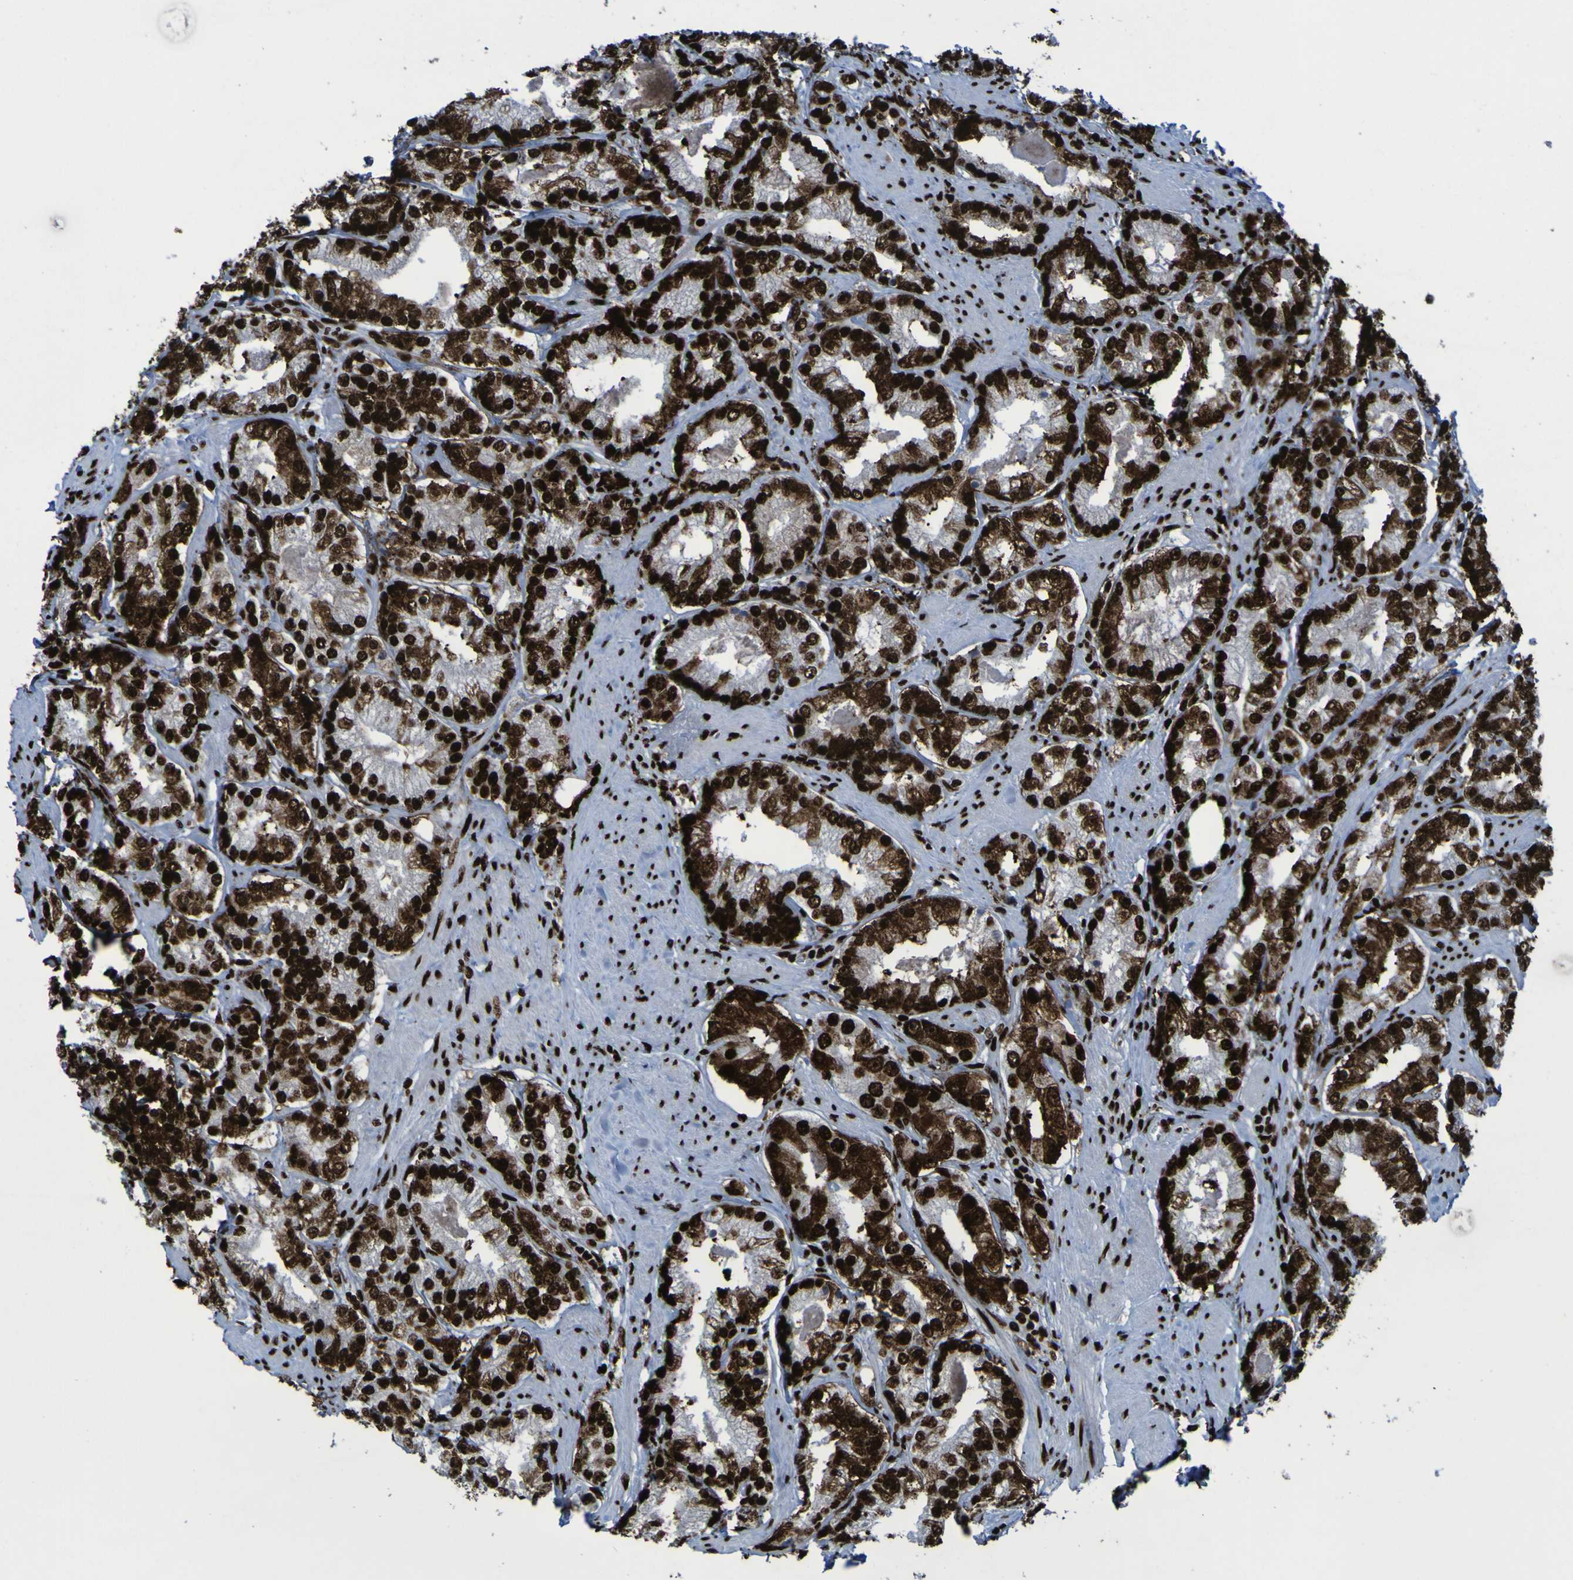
{"staining": {"intensity": "strong", "quantity": ">75%", "location": "nuclear"}, "tissue": "prostate cancer", "cell_type": "Tumor cells", "image_type": "cancer", "snomed": [{"axis": "morphology", "description": "Adenocarcinoma, Low grade"}, {"axis": "topography", "description": "Prostate"}], "caption": "Immunohistochemical staining of prostate cancer reveals strong nuclear protein expression in about >75% of tumor cells.", "gene": "NPM1", "patient": {"sex": "male", "age": 63}}